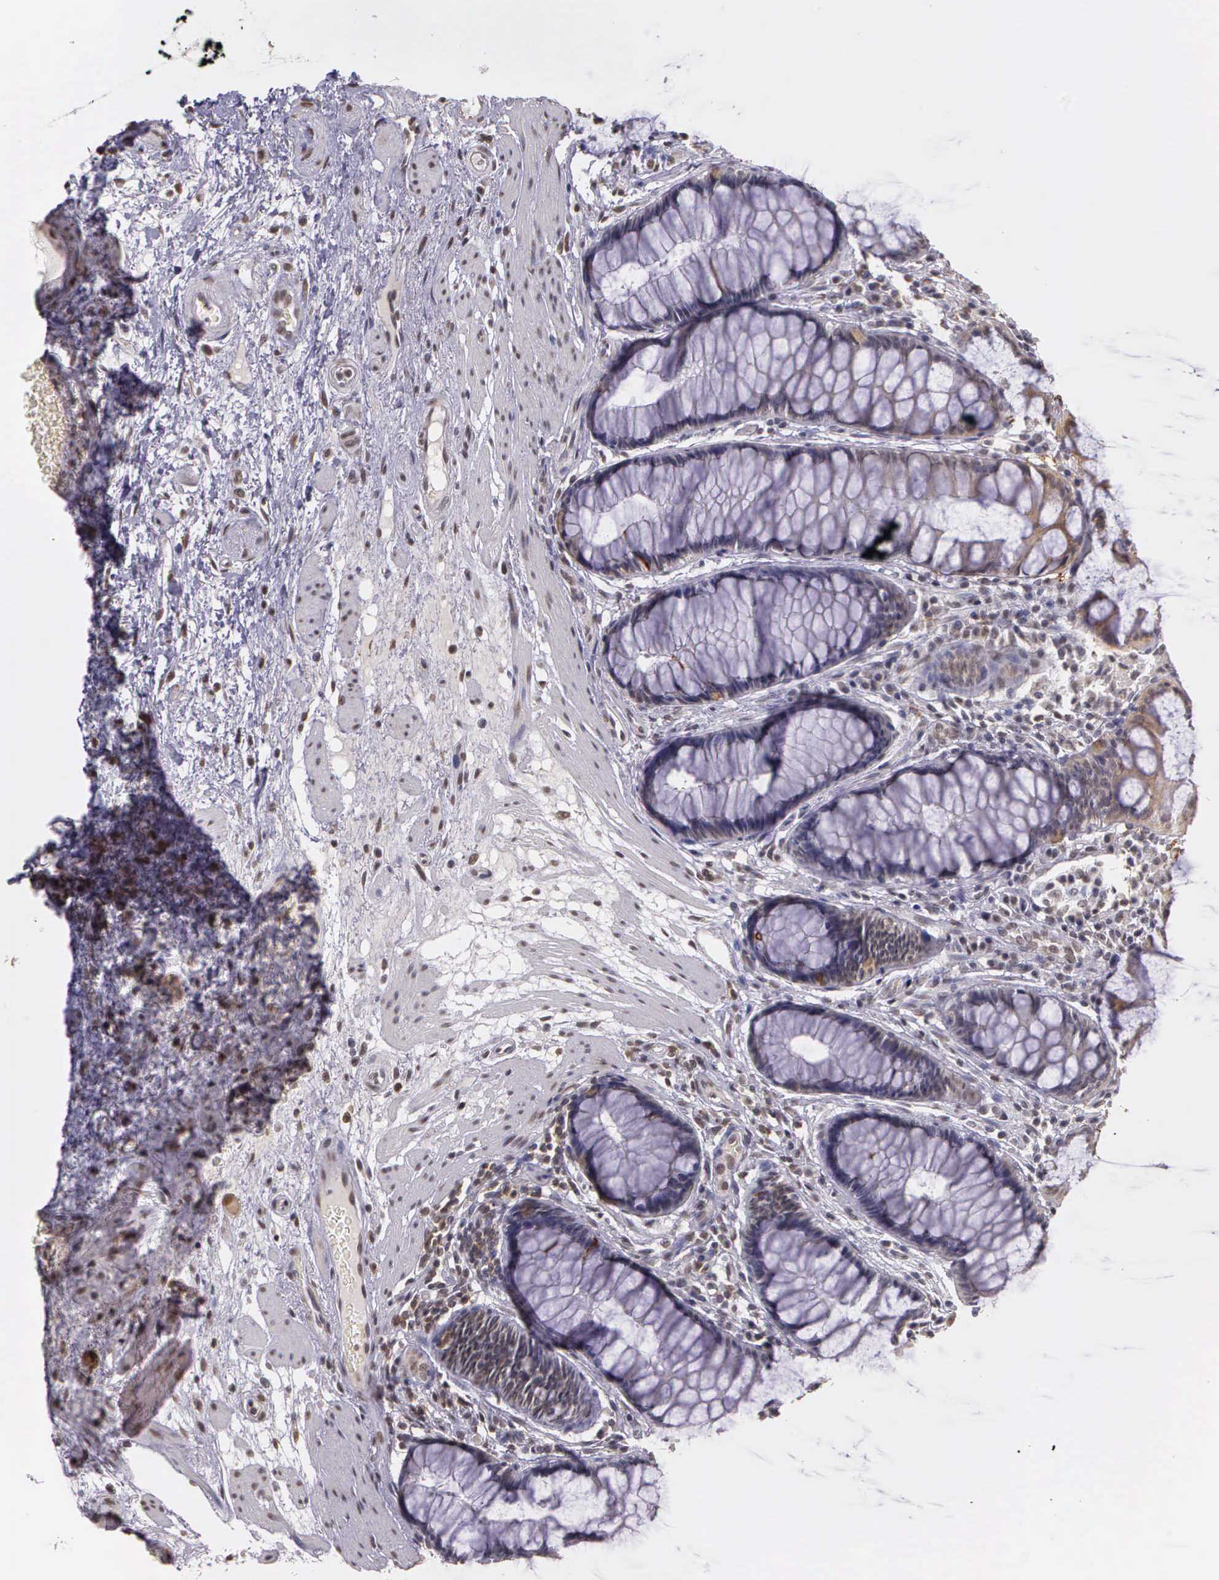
{"staining": {"intensity": "negative", "quantity": "none", "location": "none"}, "tissue": "rectum", "cell_type": "Glandular cells", "image_type": "normal", "snomed": [{"axis": "morphology", "description": "Normal tissue, NOS"}, {"axis": "topography", "description": "Rectum"}], "caption": "An image of human rectum is negative for staining in glandular cells. The staining was performed using DAB to visualize the protein expression in brown, while the nuclei were stained in blue with hematoxylin (Magnification: 20x).", "gene": "ARMCX5", "patient": {"sex": "male", "age": 77}}